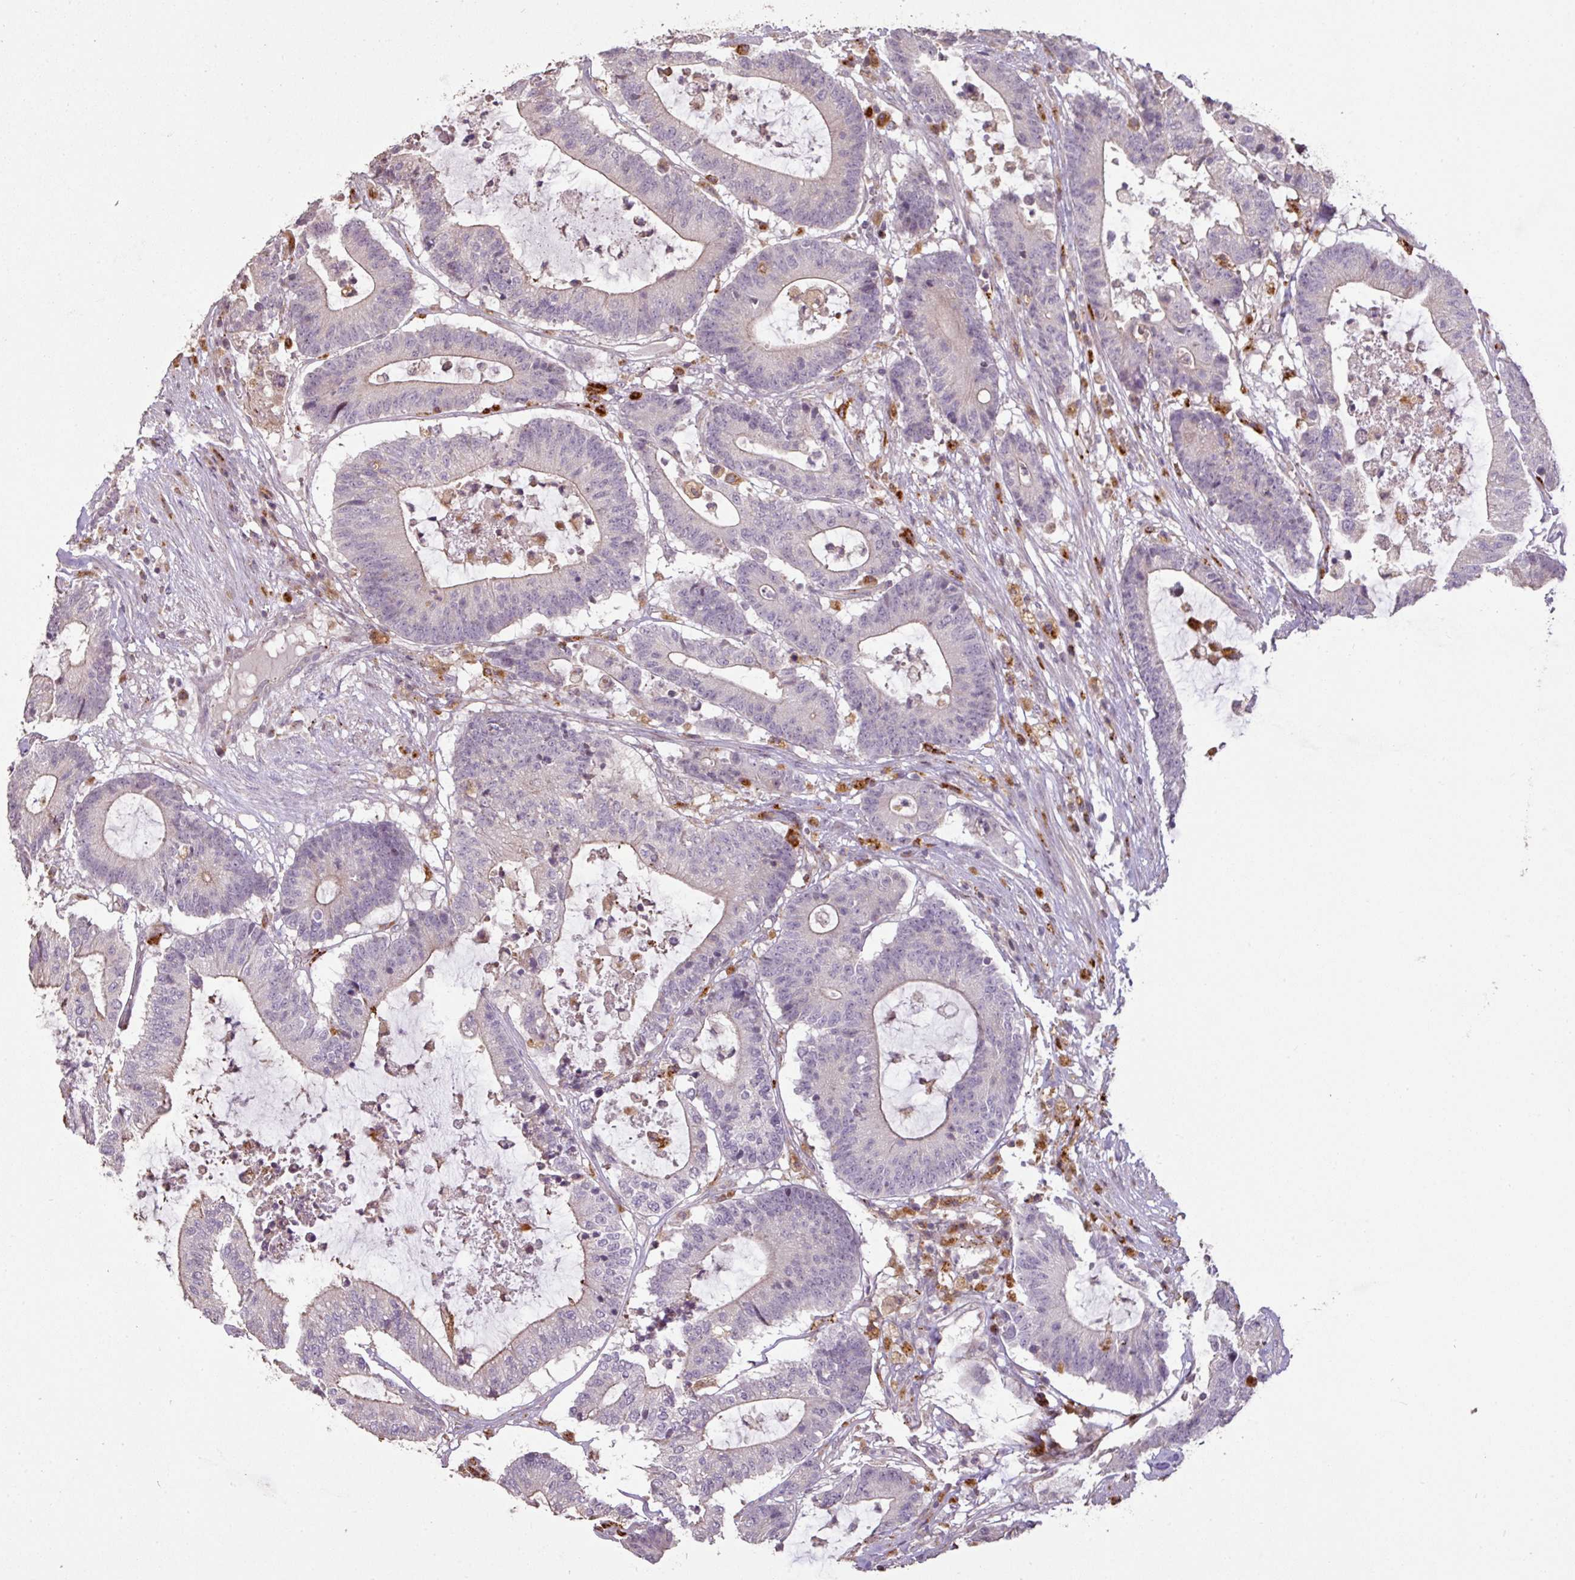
{"staining": {"intensity": "moderate", "quantity": "<25%", "location": "cytoplasmic/membranous"}, "tissue": "colorectal cancer", "cell_type": "Tumor cells", "image_type": "cancer", "snomed": [{"axis": "morphology", "description": "Adenocarcinoma, NOS"}, {"axis": "topography", "description": "Colon"}], "caption": "Immunohistochemical staining of adenocarcinoma (colorectal) demonstrates low levels of moderate cytoplasmic/membranous protein positivity in about <25% of tumor cells.", "gene": "CXCR5", "patient": {"sex": "female", "age": 84}}